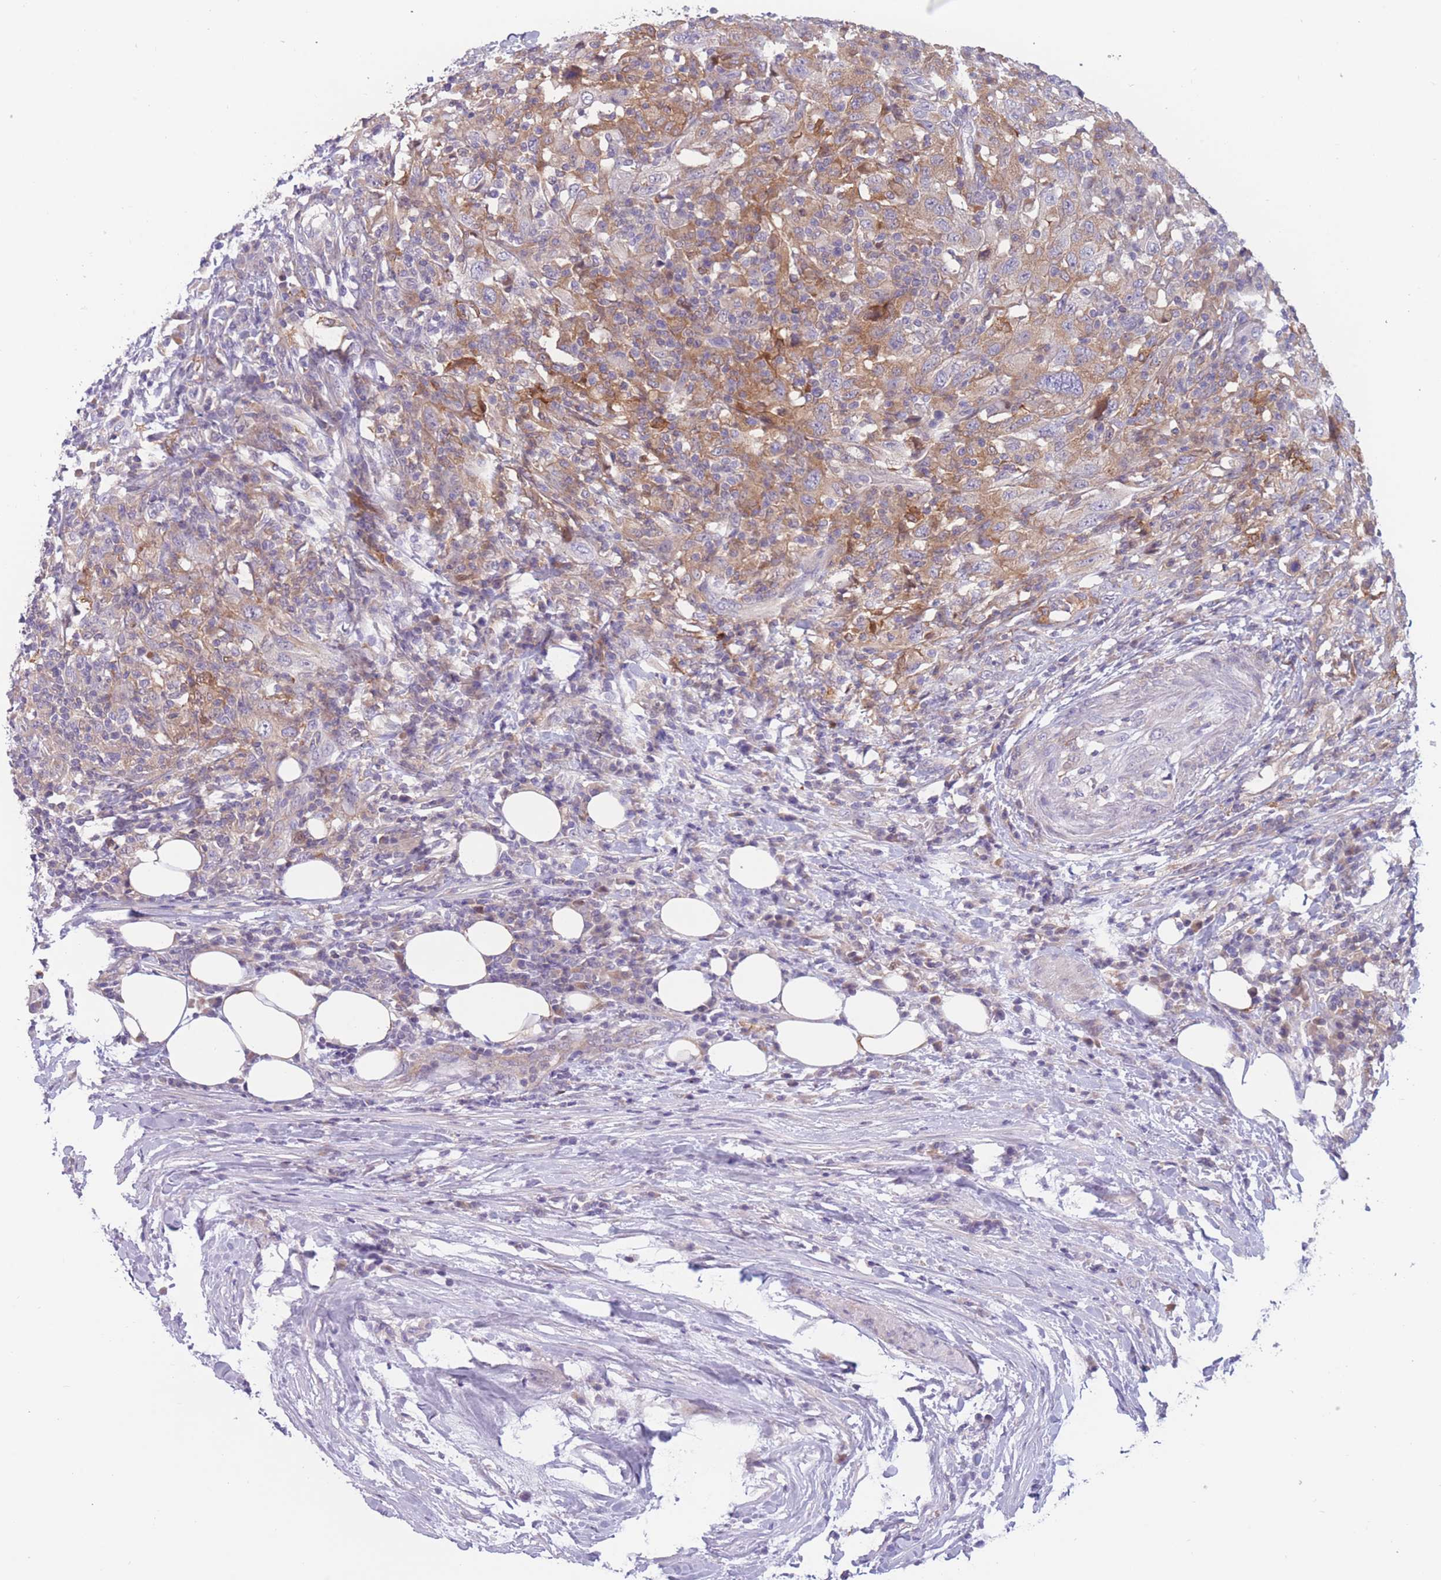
{"staining": {"intensity": "weak", "quantity": "<25%", "location": "cytoplasmic/membranous"}, "tissue": "urothelial cancer", "cell_type": "Tumor cells", "image_type": "cancer", "snomed": [{"axis": "morphology", "description": "Urothelial carcinoma, High grade"}, {"axis": "topography", "description": "Urinary bladder"}], "caption": "DAB immunohistochemical staining of urothelial cancer displays no significant positivity in tumor cells. (Brightfield microscopy of DAB immunohistochemistry (IHC) at high magnification).", "gene": "PDE4A", "patient": {"sex": "male", "age": 61}}